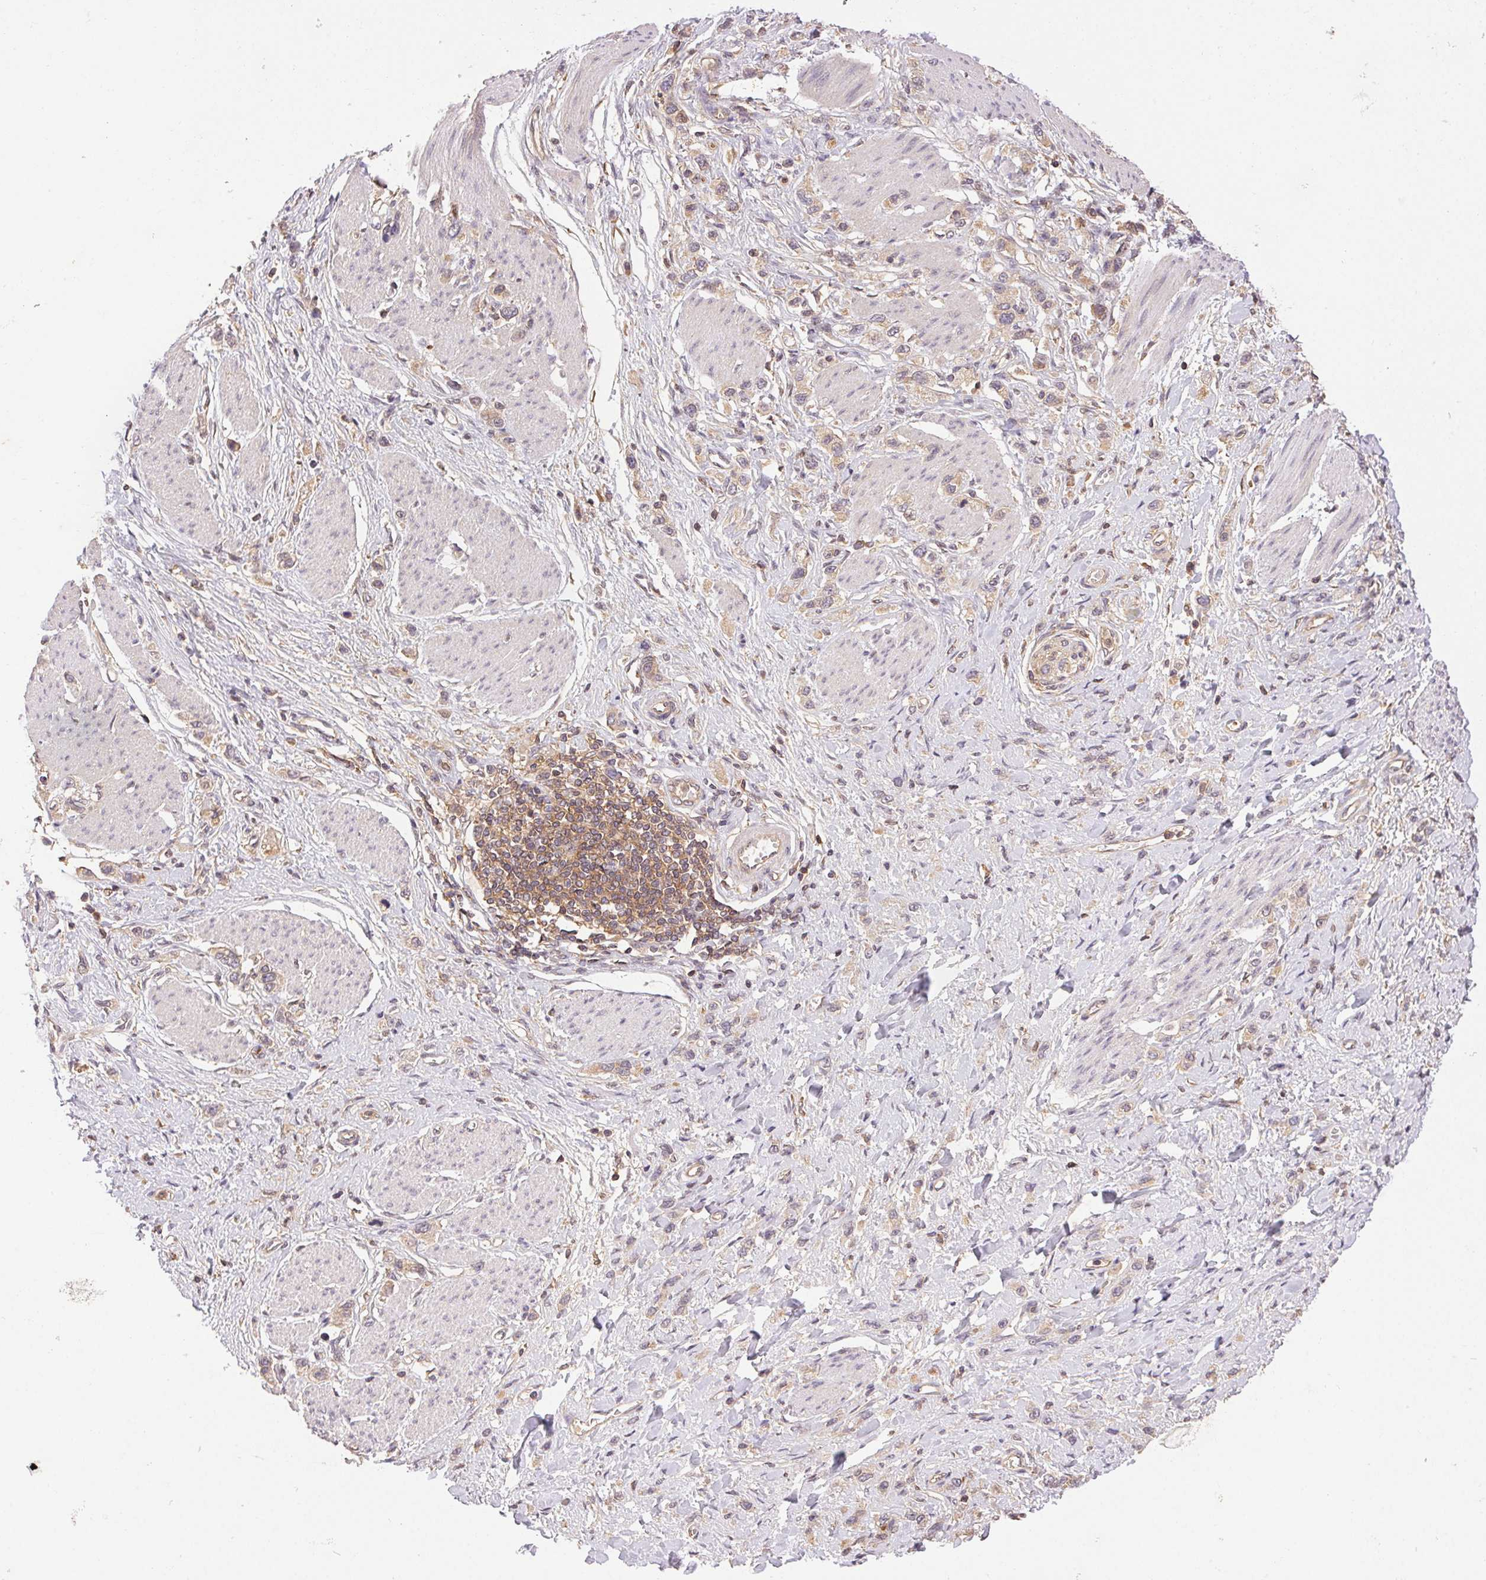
{"staining": {"intensity": "weak", "quantity": ">75%", "location": "cytoplasmic/membranous"}, "tissue": "stomach cancer", "cell_type": "Tumor cells", "image_type": "cancer", "snomed": [{"axis": "morphology", "description": "Adenocarcinoma, NOS"}, {"axis": "topography", "description": "Stomach"}], "caption": "Immunohistochemistry (IHC) staining of adenocarcinoma (stomach), which shows low levels of weak cytoplasmic/membranous expression in approximately >75% of tumor cells indicating weak cytoplasmic/membranous protein staining. The staining was performed using DAB (3,3'-diaminobenzidine) (brown) for protein detection and nuclei were counterstained in hematoxylin (blue).", "gene": "GDI2", "patient": {"sex": "female", "age": 65}}